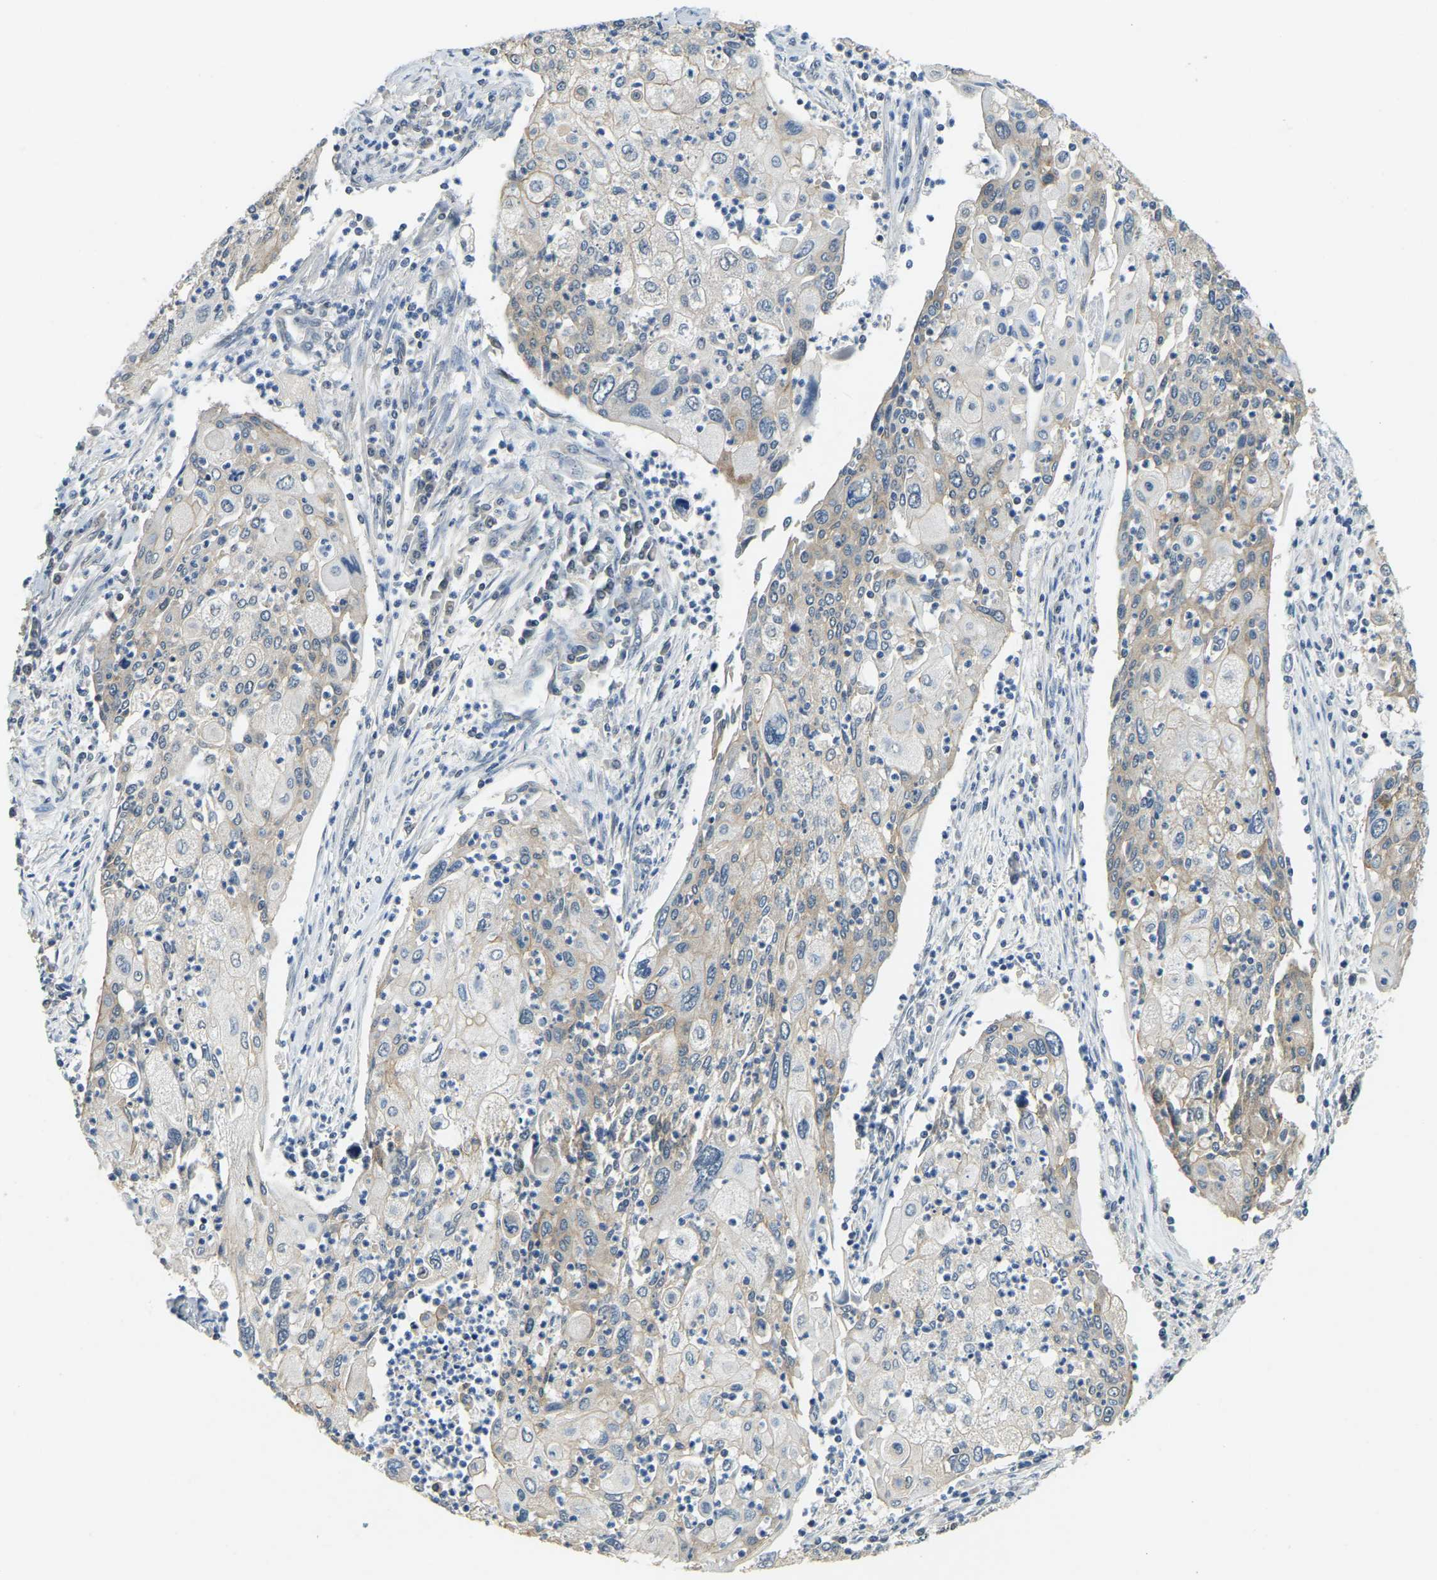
{"staining": {"intensity": "weak", "quantity": "<25%", "location": "cytoplasmic/membranous"}, "tissue": "cervical cancer", "cell_type": "Tumor cells", "image_type": "cancer", "snomed": [{"axis": "morphology", "description": "Squamous cell carcinoma, NOS"}, {"axis": "topography", "description": "Cervix"}], "caption": "IHC micrograph of neoplastic tissue: cervical squamous cell carcinoma stained with DAB exhibits no significant protein staining in tumor cells. (DAB IHC, high magnification).", "gene": "AHNAK", "patient": {"sex": "female", "age": 40}}